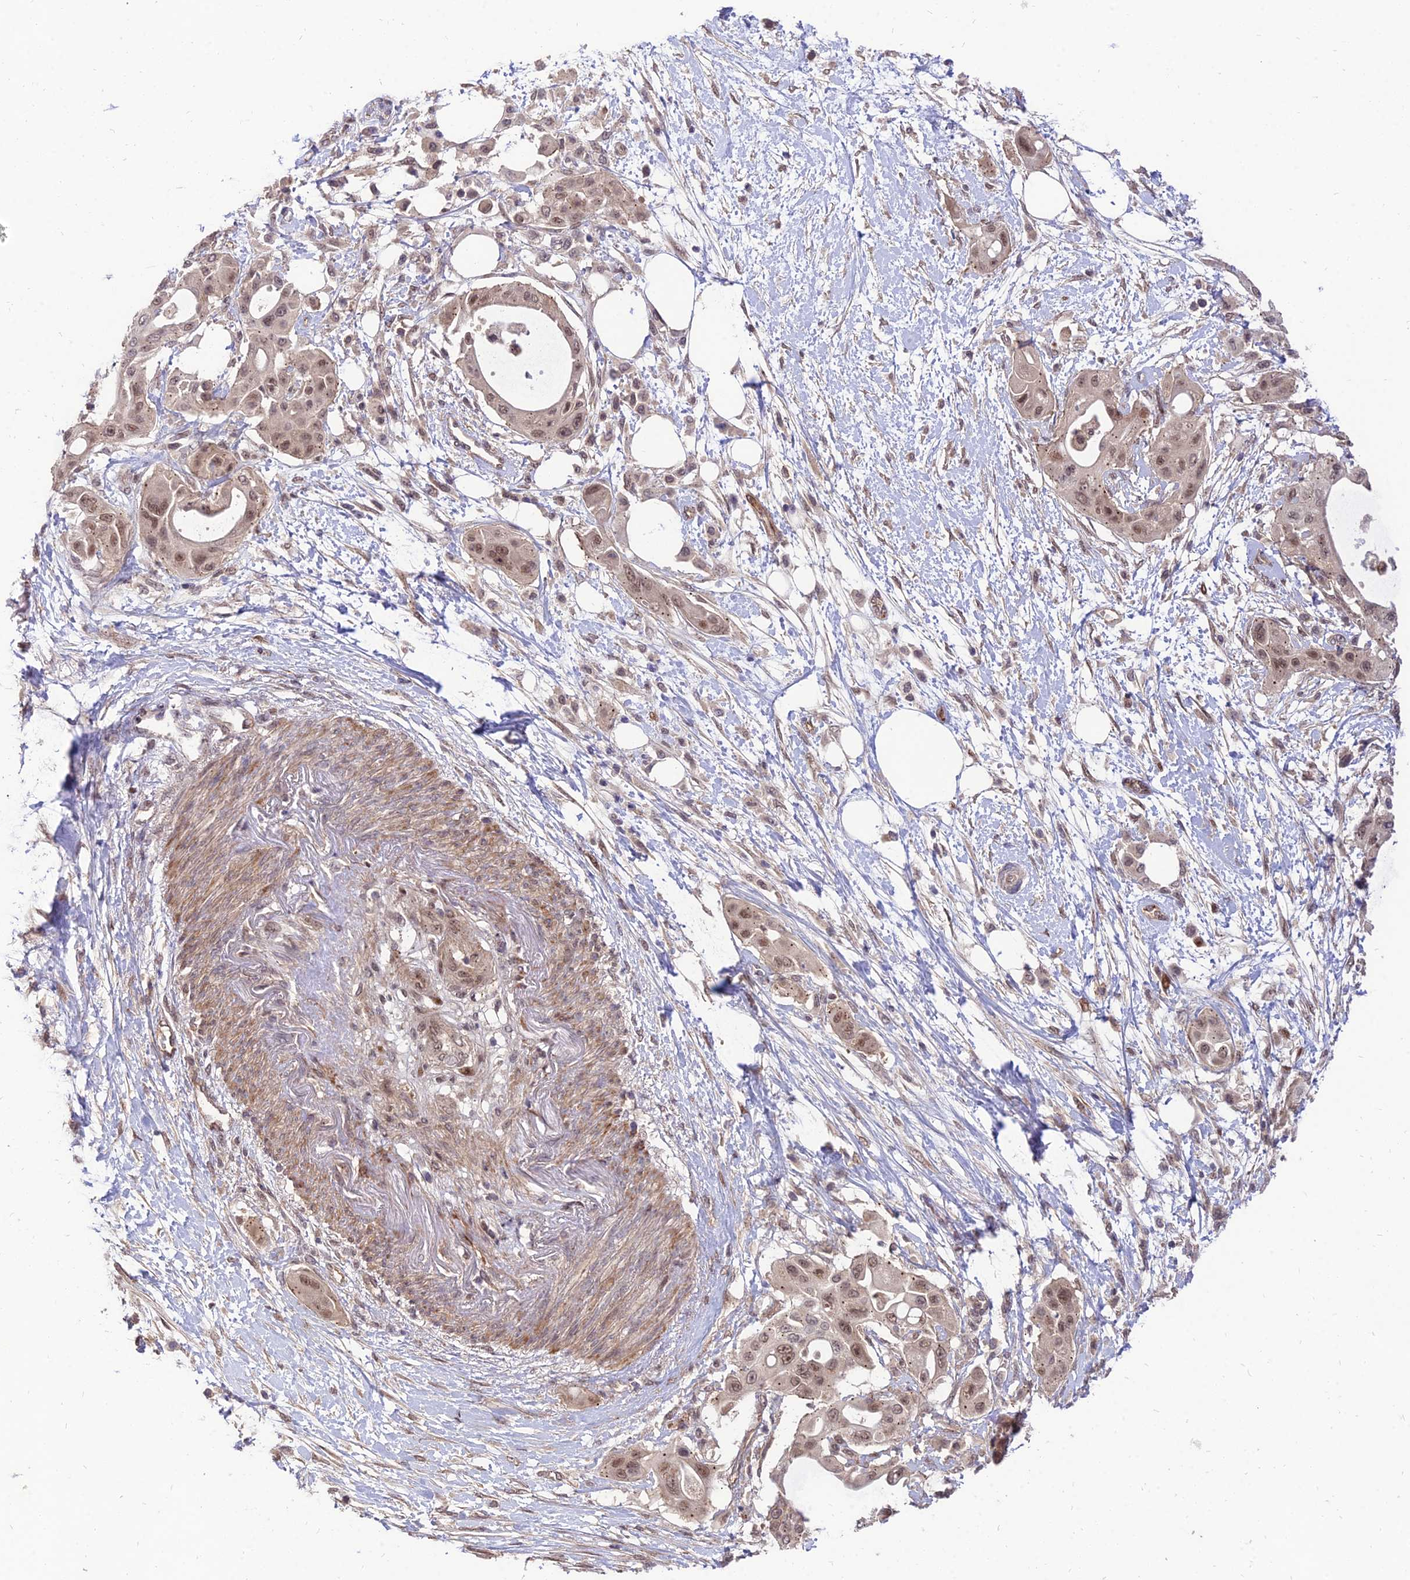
{"staining": {"intensity": "moderate", "quantity": ">75%", "location": "nuclear"}, "tissue": "pancreatic cancer", "cell_type": "Tumor cells", "image_type": "cancer", "snomed": [{"axis": "morphology", "description": "Adenocarcinoma, NOS"}, {"axis": "topography", "description": "Pancreas"}], "caption": "Pancreatic cancer tissue shows moderate nuclear expression in about >75% of tumor cells, visualized by immunohistochemistry.", "gene": "ZNF85", "patient": {"sex": "male", "age": 68}}